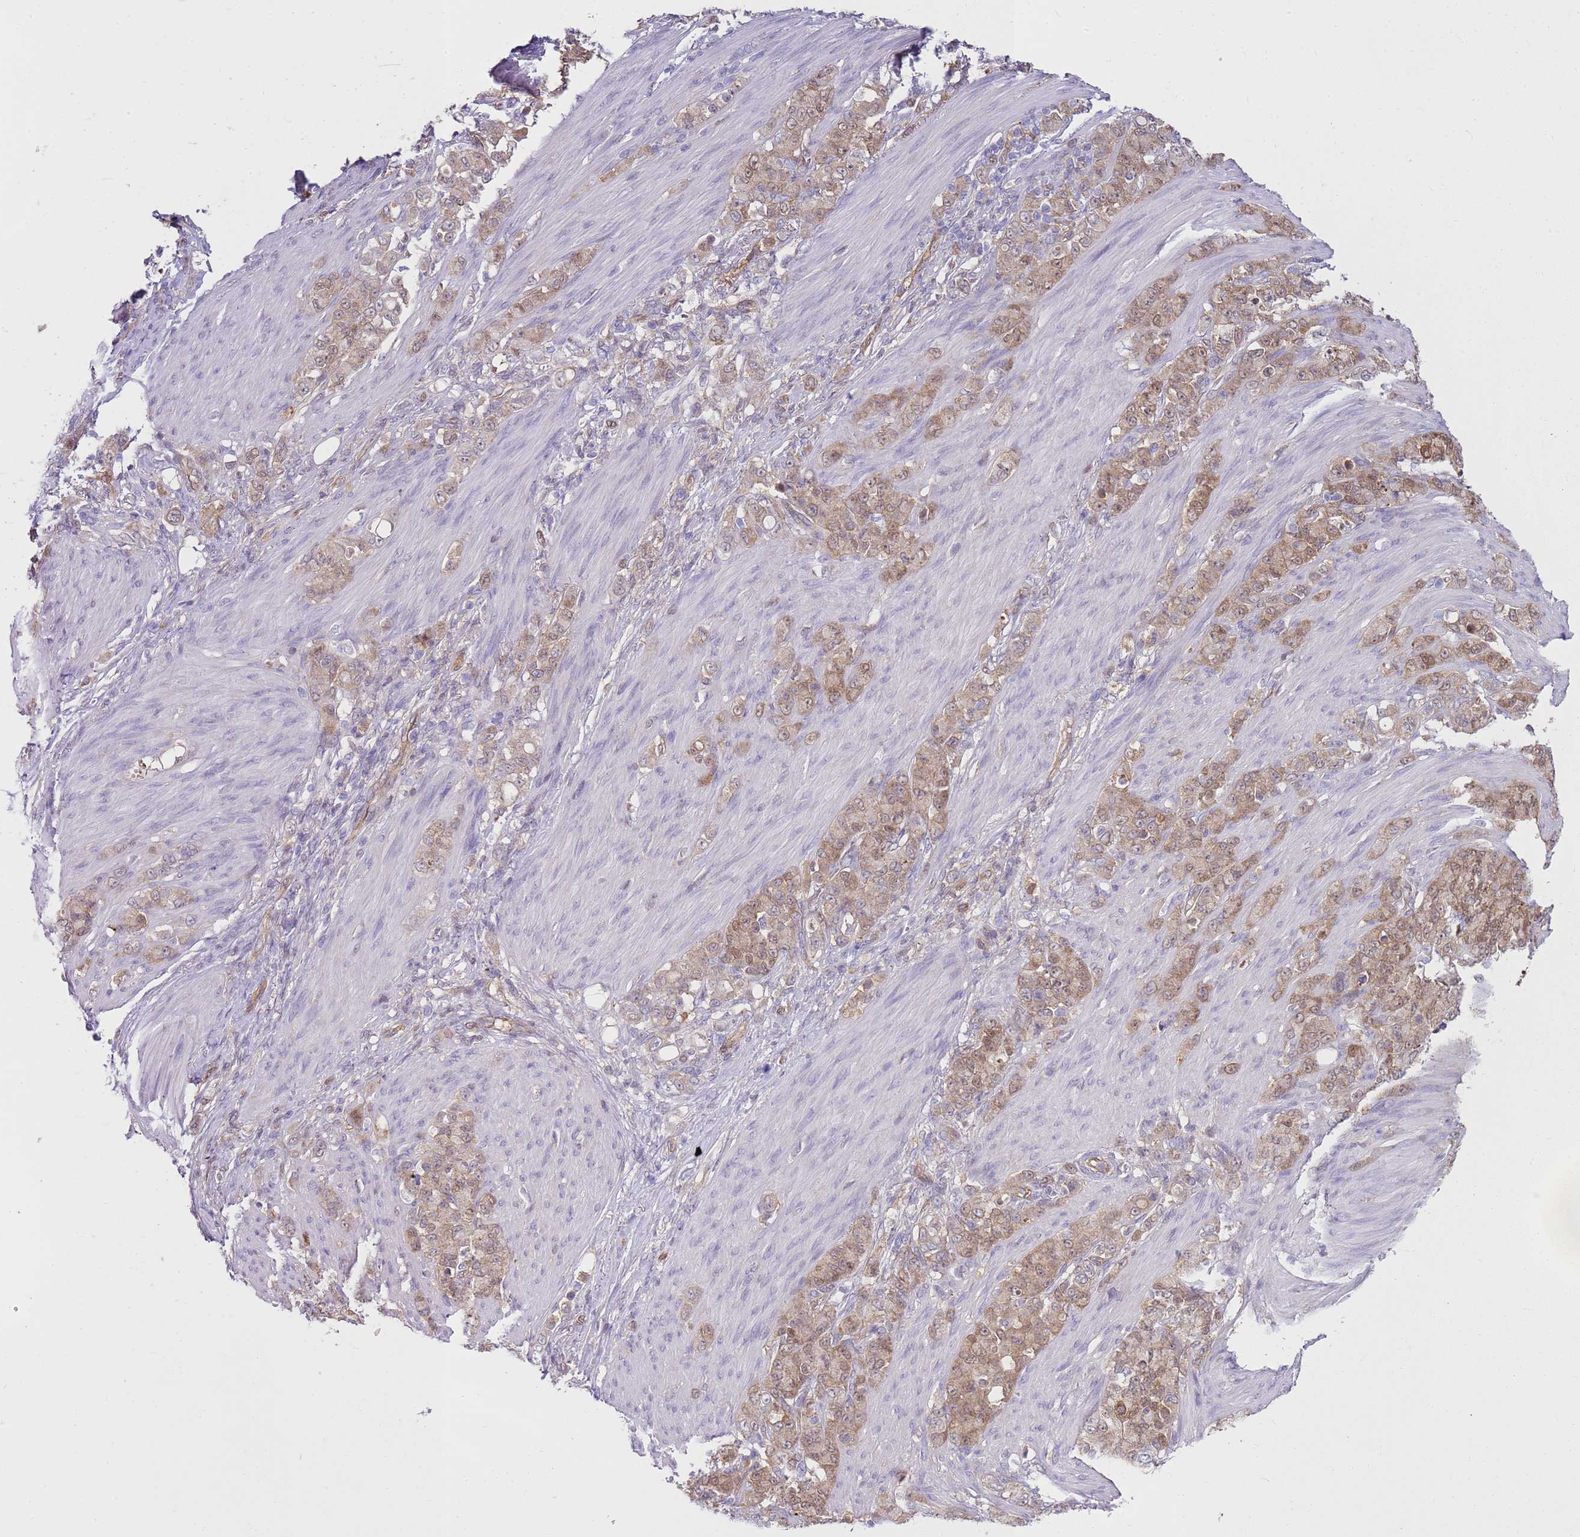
{"staining": {"intensity": "weak", "quantity": ">75%", "location": "cytoplasmic/membranous,nuclear"}, "tissue": "stomach cancer", "cell_type": "Tumor cells", "image_type": "cancer", "snomed": [{"axis": "morphology", "description": "Adenocarcinoma, NOS"}, {"axis": "topography", "description": "Stomach"}], "caption": "Adenocarcinoma (stomach) stained with DAB (3,3'-diaminobenzidine) immunohistochemistry exhibits low levels of weak cytoplasmic/membranous and nuclear positivity in about >75% of tumor cells.", "gene": "YWHAE", "patient": {"sex": "female", "age": 79}}